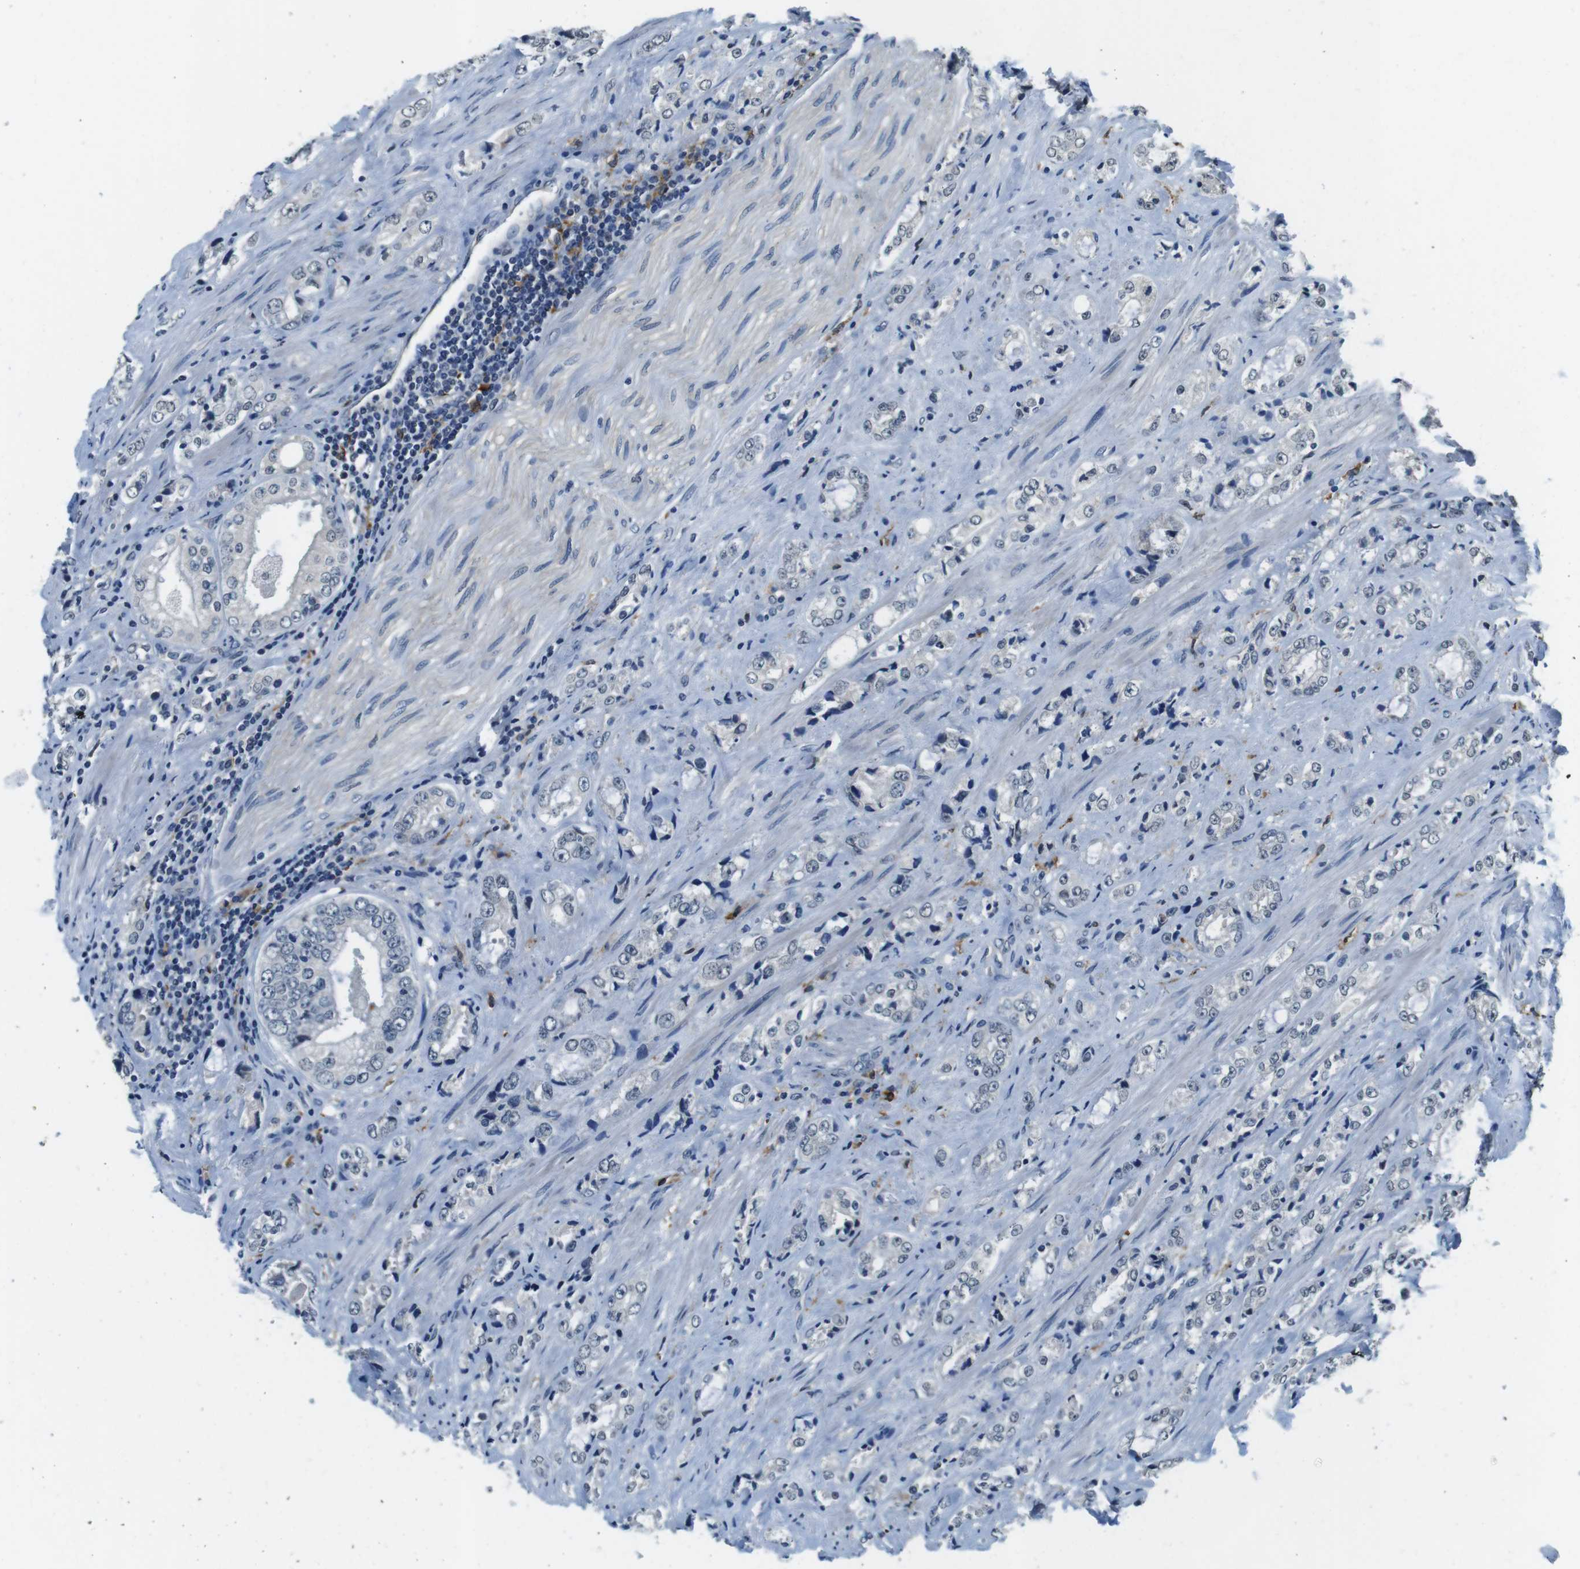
{"staining": {"intensity": "negative", "quantity": "none", "location": "none"}, "tissue": "prostate cancer", "cell_type": "Tumor cells", "image_type": "cancer", "snomed": [{"axis": "morphology", "description": "Adenocarcinoma, High grade"}, {"axis": "topography", "description": "Prostate"}], "caption": "Immunohistochemical staining of prostate high-grade adenocarcinoma shows no significant staining in tumor cells. The staining is performed using DAB (3,3'-diaminobenzidine) brown chromogen with nuclei counter-stained in using hematoxylin.", "gene": "CD163L1", "patient": {"sex": "male", "age": 61}}